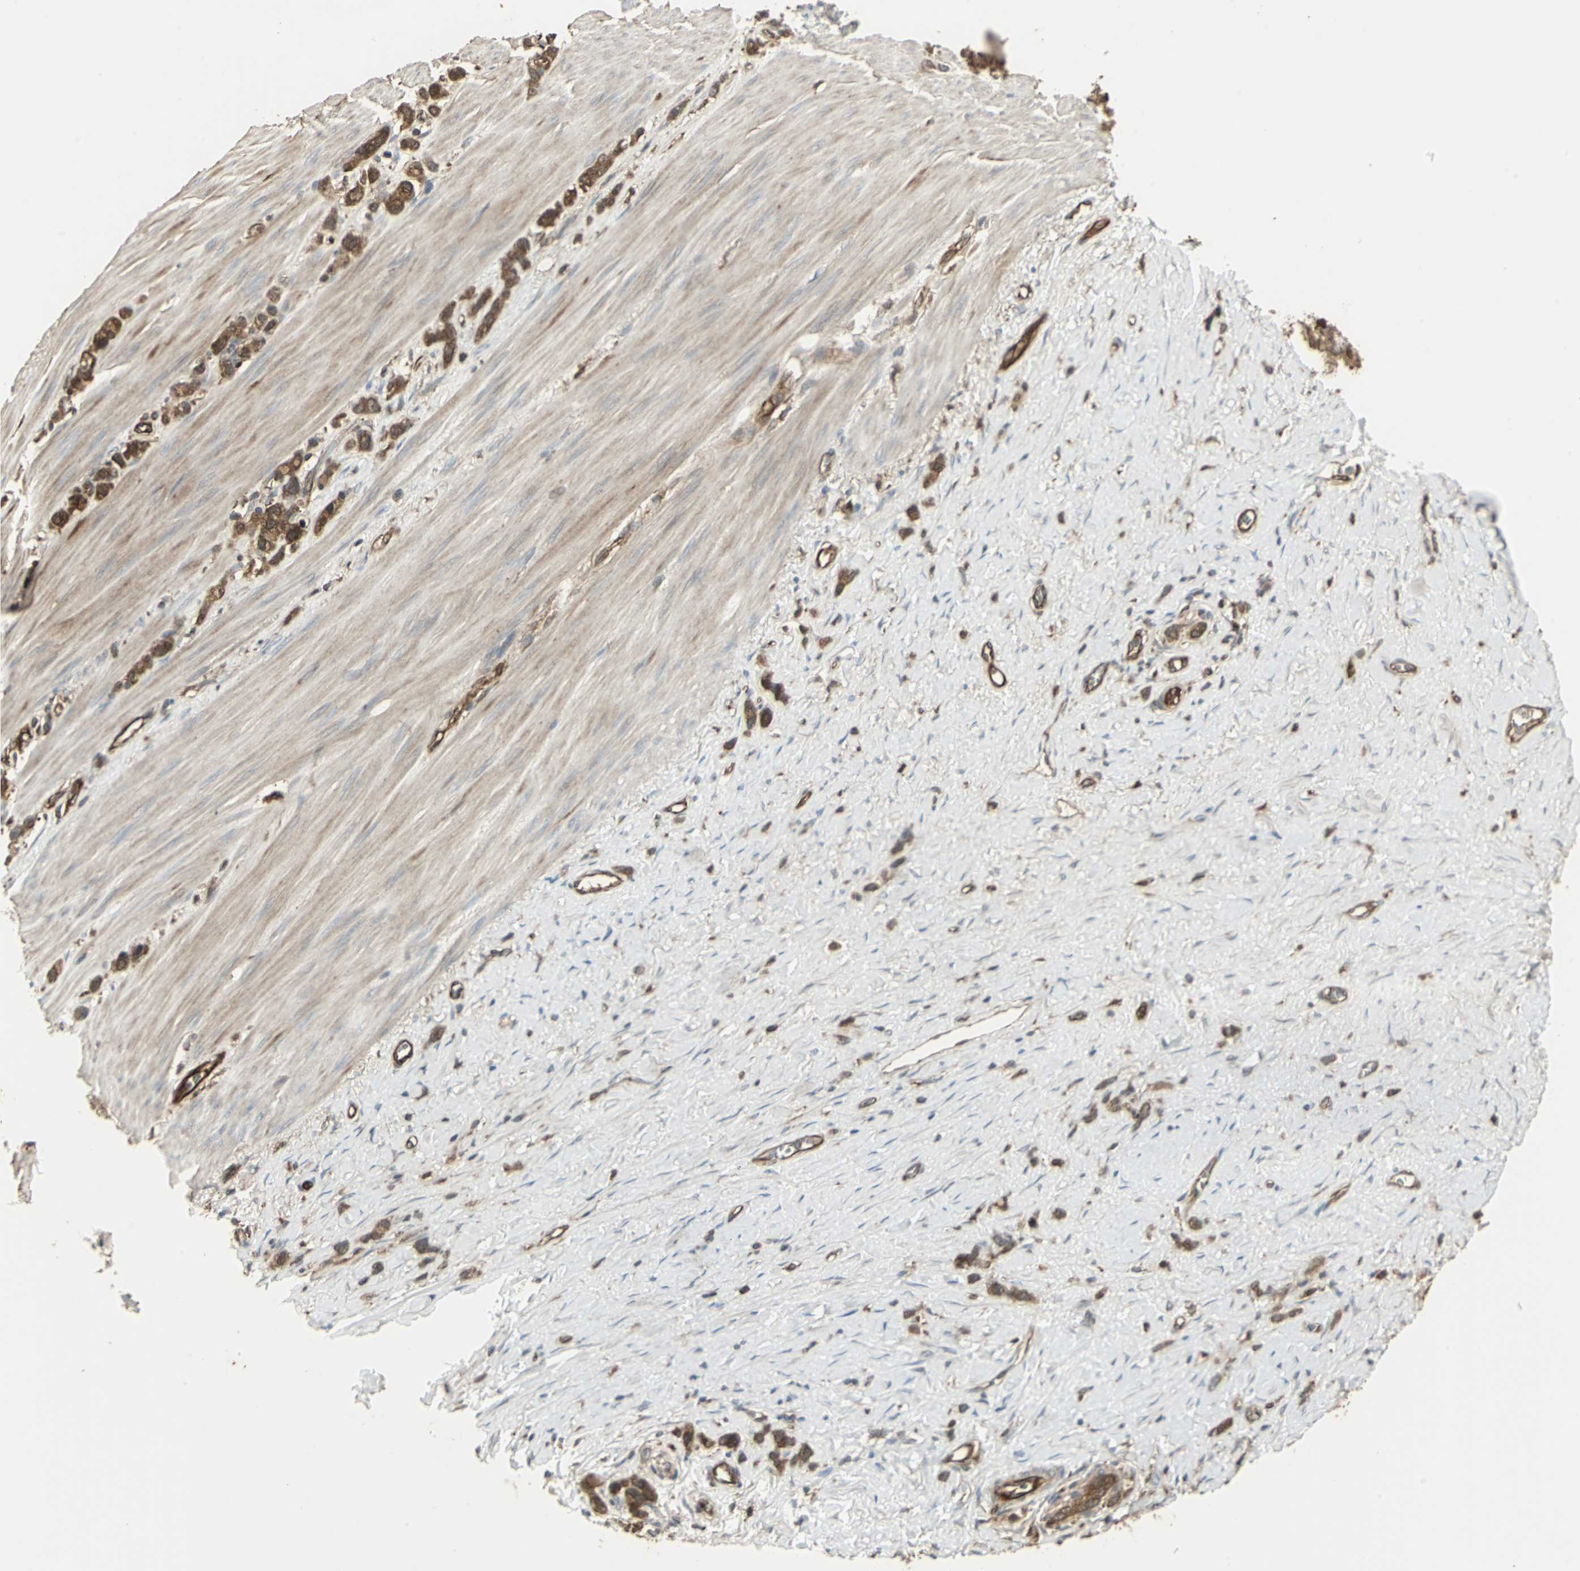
{"staining": {"intensity": "strong", "quantity": ">75%", "location": "cytoplasmic/membranous"}, "tissue": "stomach cancer", "cell_type": "Tumor cells", "image_type": "cancer", "snomed": [{"axis": "morphology", "description": "Normal tissue, NOS"}, {"axis": "morphology", "description": "Adenocarcinoma, NOS"}, {"axis": "morphology", "description": "Adenocarcinoma, High grade"}, {"axis": "topography", "description": "Stomach, upper"}, {"axis": "topography", "description": "Stomach"}], "caption": "Adenocarcinoma (high-grade) (stomach) was stained to show a protein in brown. There is high levels of strong cytoplasmic/membranous expression in about >75% of tumor cells.", "gene": "PRXL2B", "patient": {"sex": "female", "age": 65}}